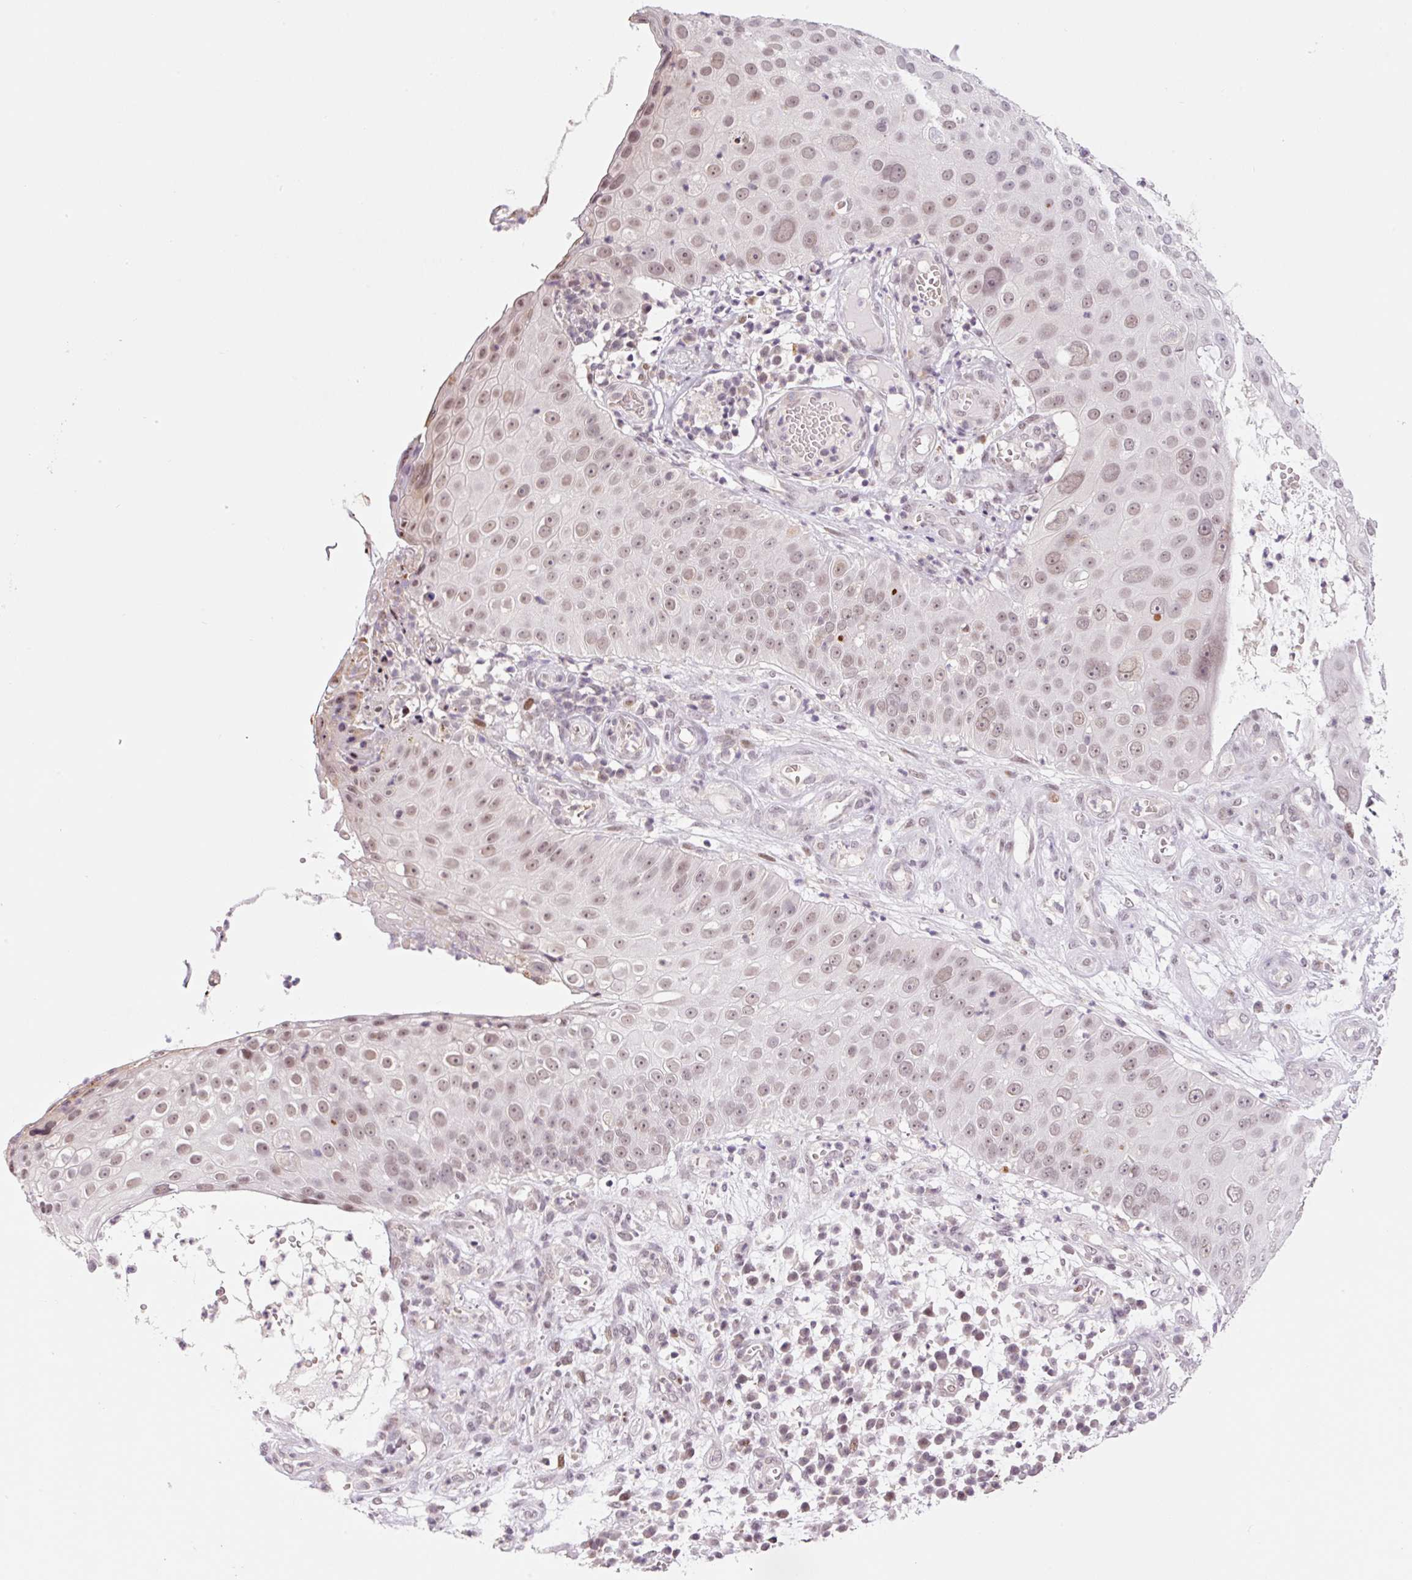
{"staining": {"intensity": "weak", "quantity": ">75%", "location": "nuclear"}, "tissue": "skin cancer", "cell_type": "Tumor cells", "image_type": "cancer", "snomed": [{"axis": "morphology", "description": "Squamous cell carcinoma, NOS"}, {"axis": "topography", "description": "Skin"}], "caption": "A brown stain labels weak nuclear expression of a protein in skin cancer (squamous cell carcinoma) tumor cells. (IHC, brightfield microscopy, high magnification).", "gene": "CCNL2", "patient": {"sex": "male", "age": 71}}